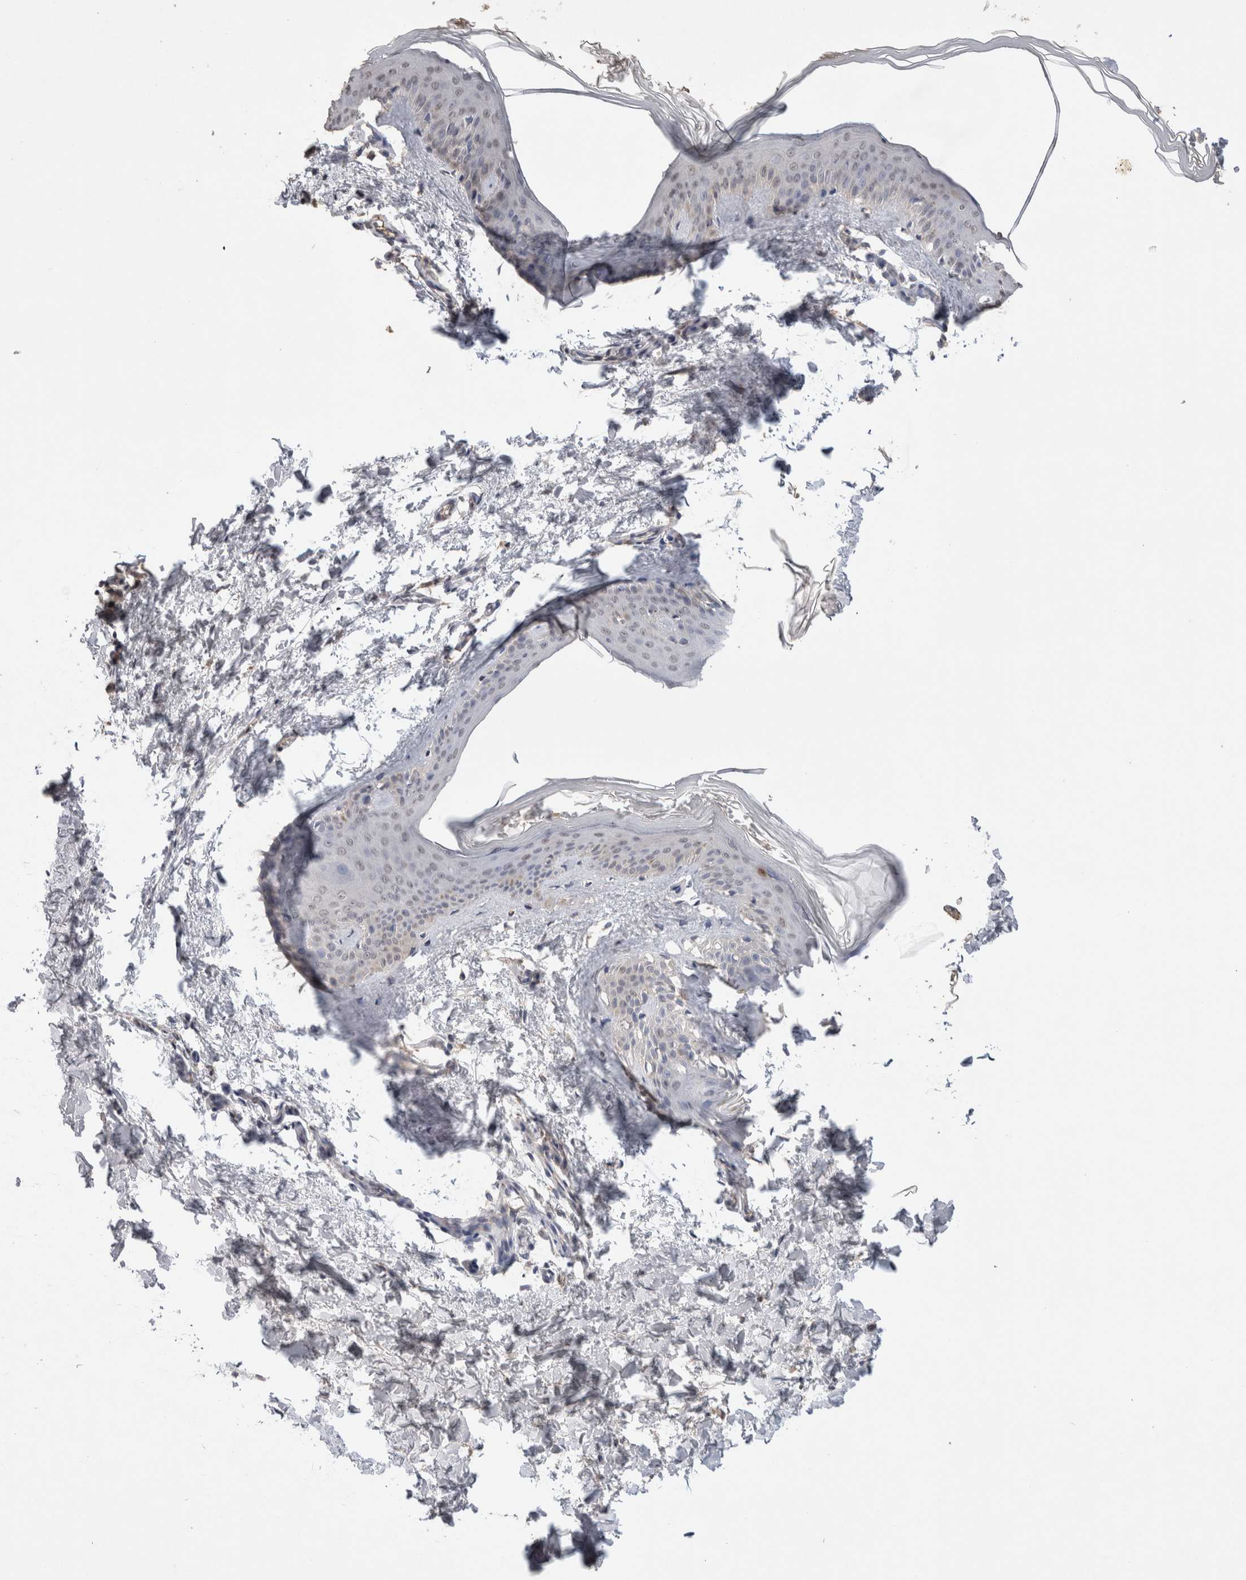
{"staining": {"intensity": "weak", "quantity": "25%-75%", "location": "cytoplasmic/membranous"}, "tissue": "skin", "cell_type": "Fibroblasts", "image_type": "normal", "snomed": [{"axis": "morphology", "description": "Normal tissue, NOS"}, {"axis": "topography", "description": "Skin"}], "caption": "Immunohistochemistry histopathology image of normal skin stained for a protein (brown), which exhibits low levels of weak cytoplasmic/membranous staining in about 25%-75% of fibroblasts.", "gene": "FABP7", "patient": {"sex": "female", "age": 27}}